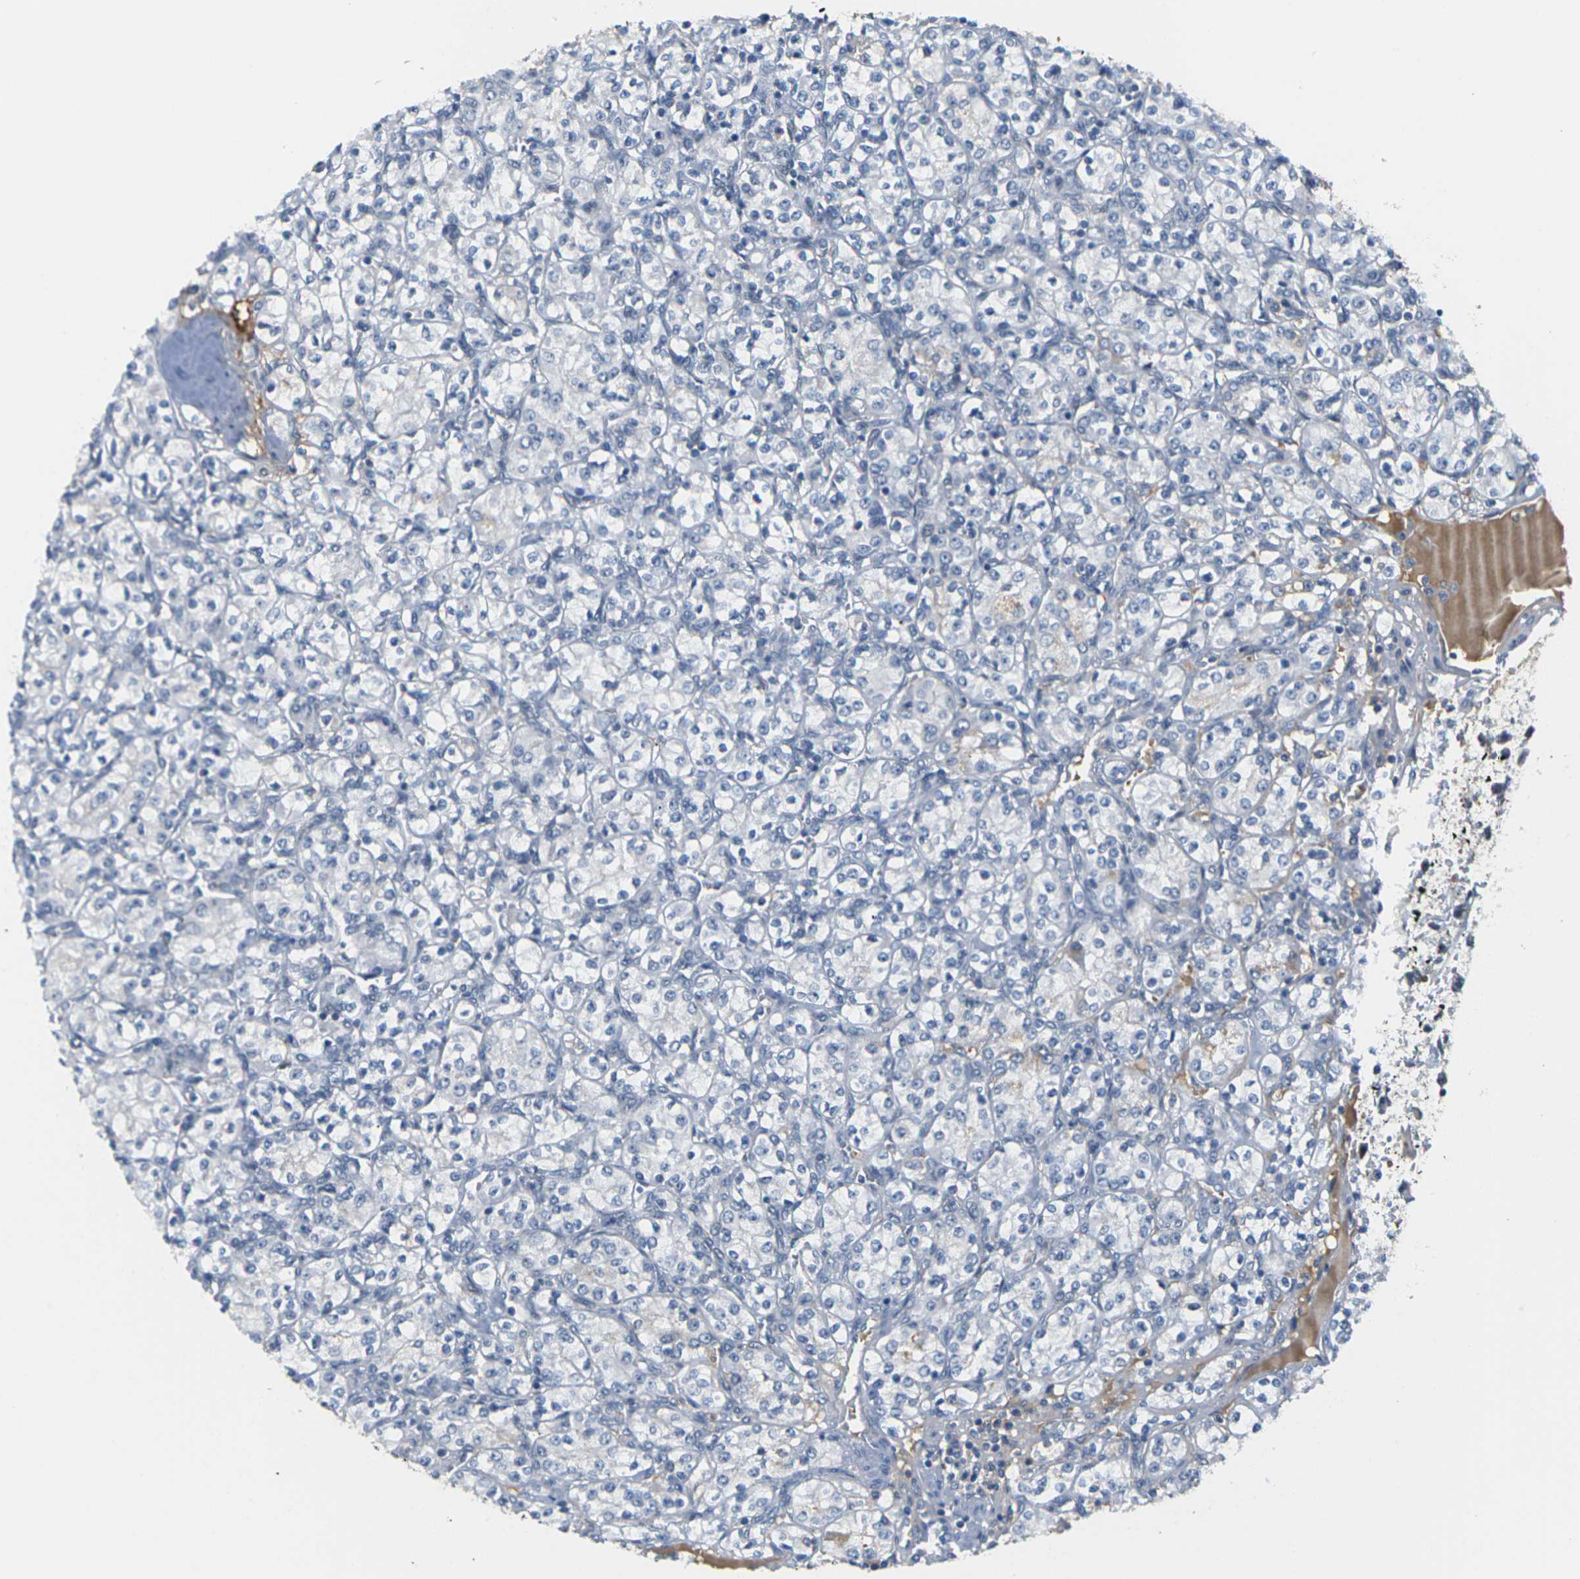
{"staining": {"intensity": "negative", "quantity": "none", "location": "none"}, "tissue": "renal cancer", "cell_type": "Tumor cells", "image_type": "cancer", "snomed": [{"axis": "morphology", "description": "Adenocarcinoma, NOS"}, {"axis": "topography", "description": "Kidney"}], "caption": "Micrograph shows no significant protein staining in tumor cells of renal cancer (adenocarcinoma). (DAB immunohistochemistry (IHC) with hematoxylin counter stain).", "gene": "PKP2", "patient": {"sex": "male", "age": 77}}